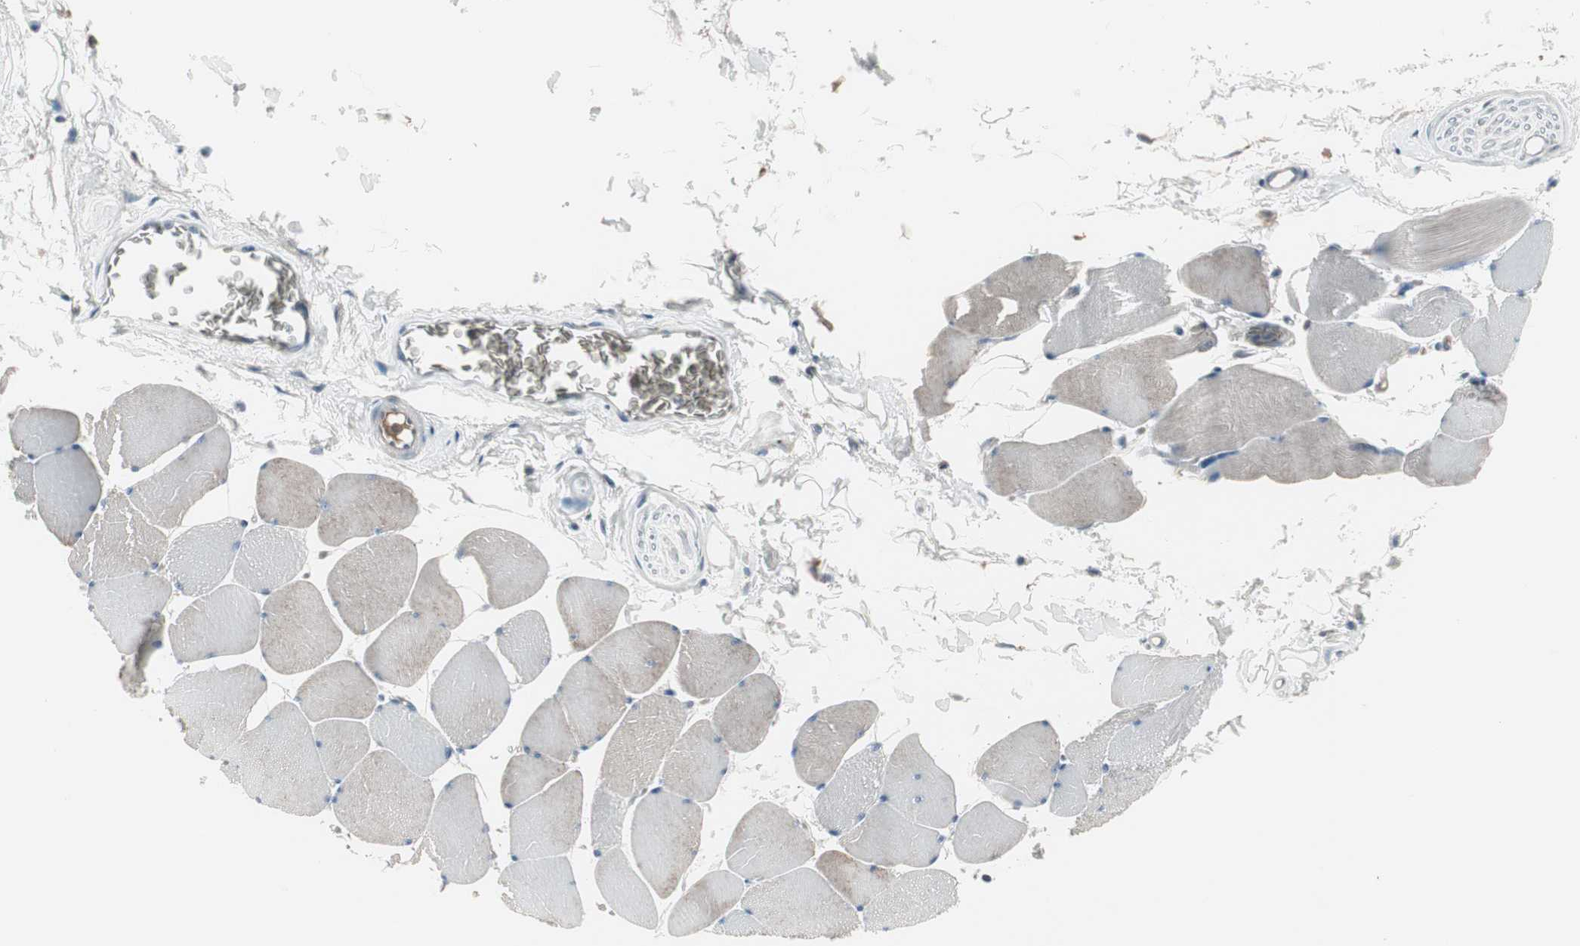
{"staining": {"intensity": "weak", "quantity": "<25%", "location": "cytoplasmic/membranous"}, "tissue": "skeletal muscle", "cell_type": "Myocytes", "image_type": "normal", "snomed": [{"axis": "morphology", "description": "Normal tissue, NOS"}, {"axis": "topography", "description": "Skeletal muscle"}], "caption": "The photomicrograph demonstrates no staining of myocytes in unremarkable skeletal muscle. Brightfield microscopy of IHC stained with DAB (brown) and hematoxylin (blue), captured at high magnification.", "gene": "ZSCAN32", "patient": {"sex": "male", "age": 62}}